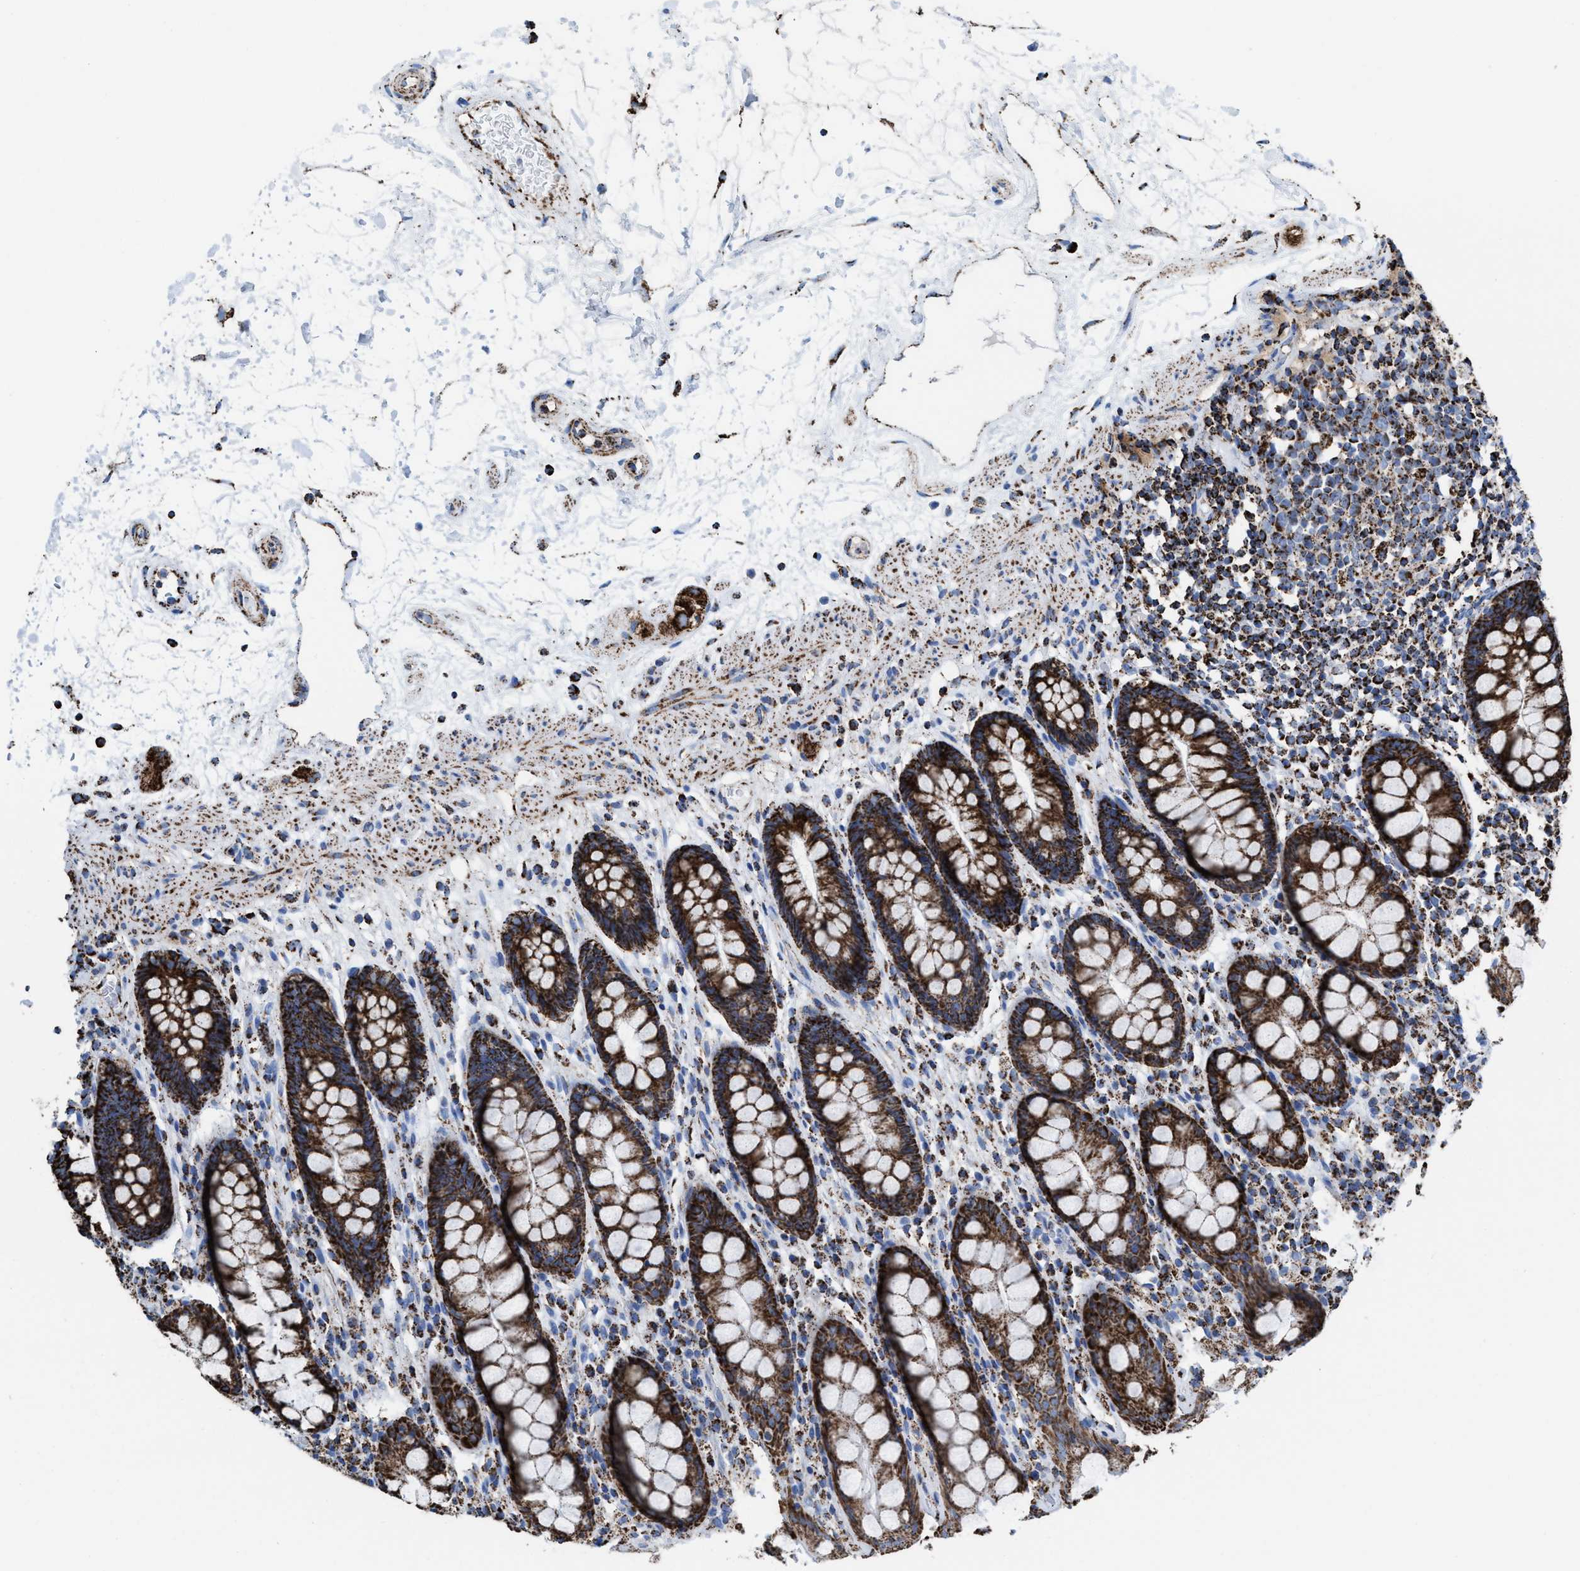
{"staining": {"intensity": "strong", "quantity": ">75%", "location": "cytoplasmic/membranous"}, "tissue": "rectum", "cell_type": "Glandular cells", "image_type": "normal", "snomed": [{"axis": "morphology", "description": "Normal tissue, NOS"}, {"axis": "topography", "description": "Rectum"}], "caption": "A high-resolution image shows IHC staining of normal rectum, which reveals strong cytoplasmic/membranous staining in approximately >75% of glandular cells.", "gene": "ECHS1", "patient": {"sex": "male", "age": 64}}